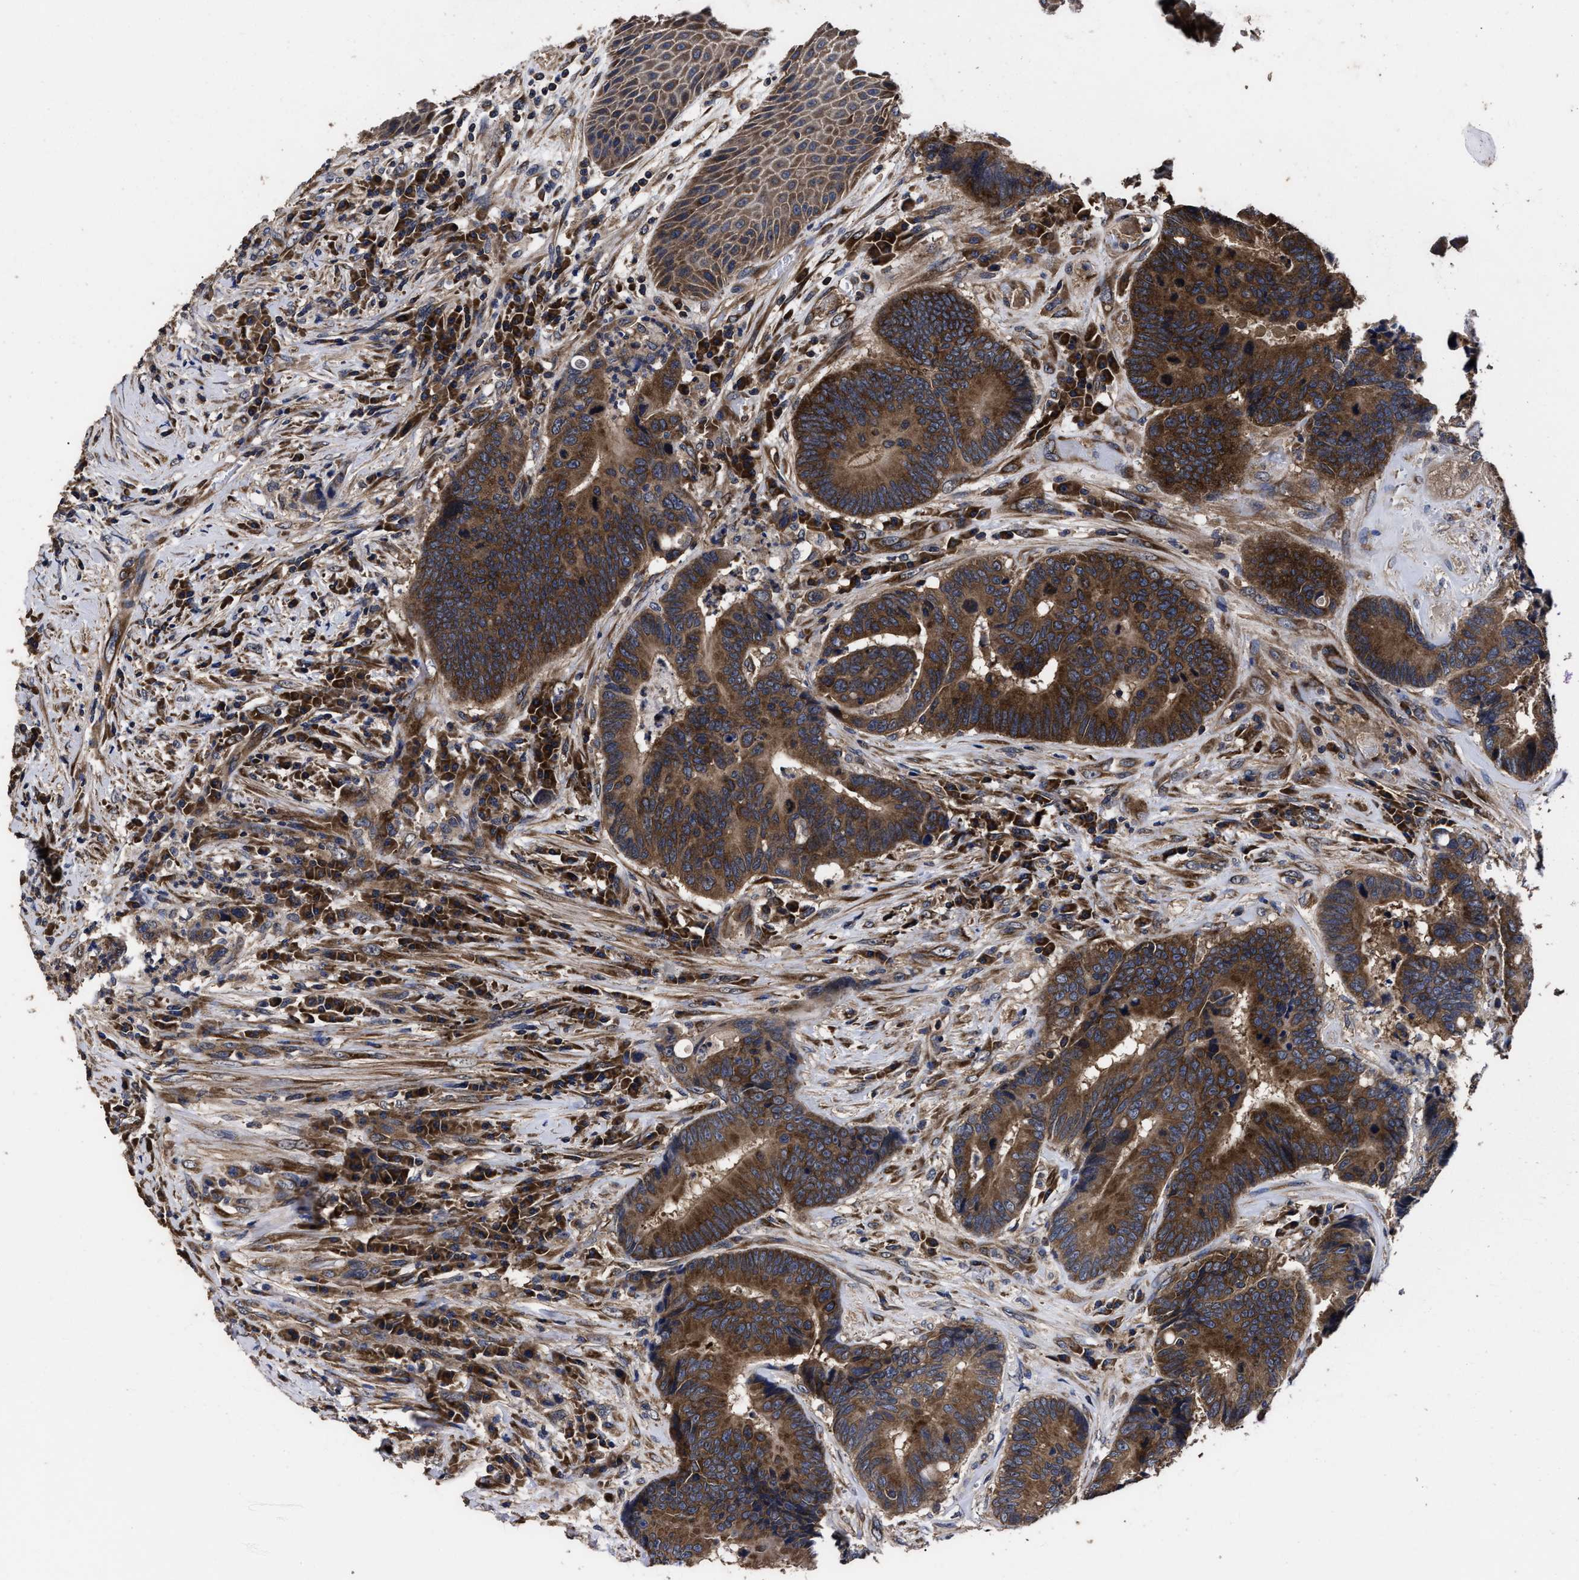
{"staining": {"intensity": "strong", "quantity": ">75%", "location": "cytoplasmic/membranous"}, "tissue": "colorectal cancer", "cell_type": "Tumor cells", "image_type": "cancer", "snomed": [{"axis": "morphology", "description": "Adenocarcinoma, NOS"}, {"axis": "topography", "description": "Rectum"}, {"axis": "topography", "description": "Anal"}], "caption": "About >75% of tumor cells in human adenocarcinoma (colorectal) reveal strong cytoplasmic/membranous protein expression as visualized by brown immunohistochemical staining.", "gene": "AVEN", "patient": {"sex": "female", "age": 89}}